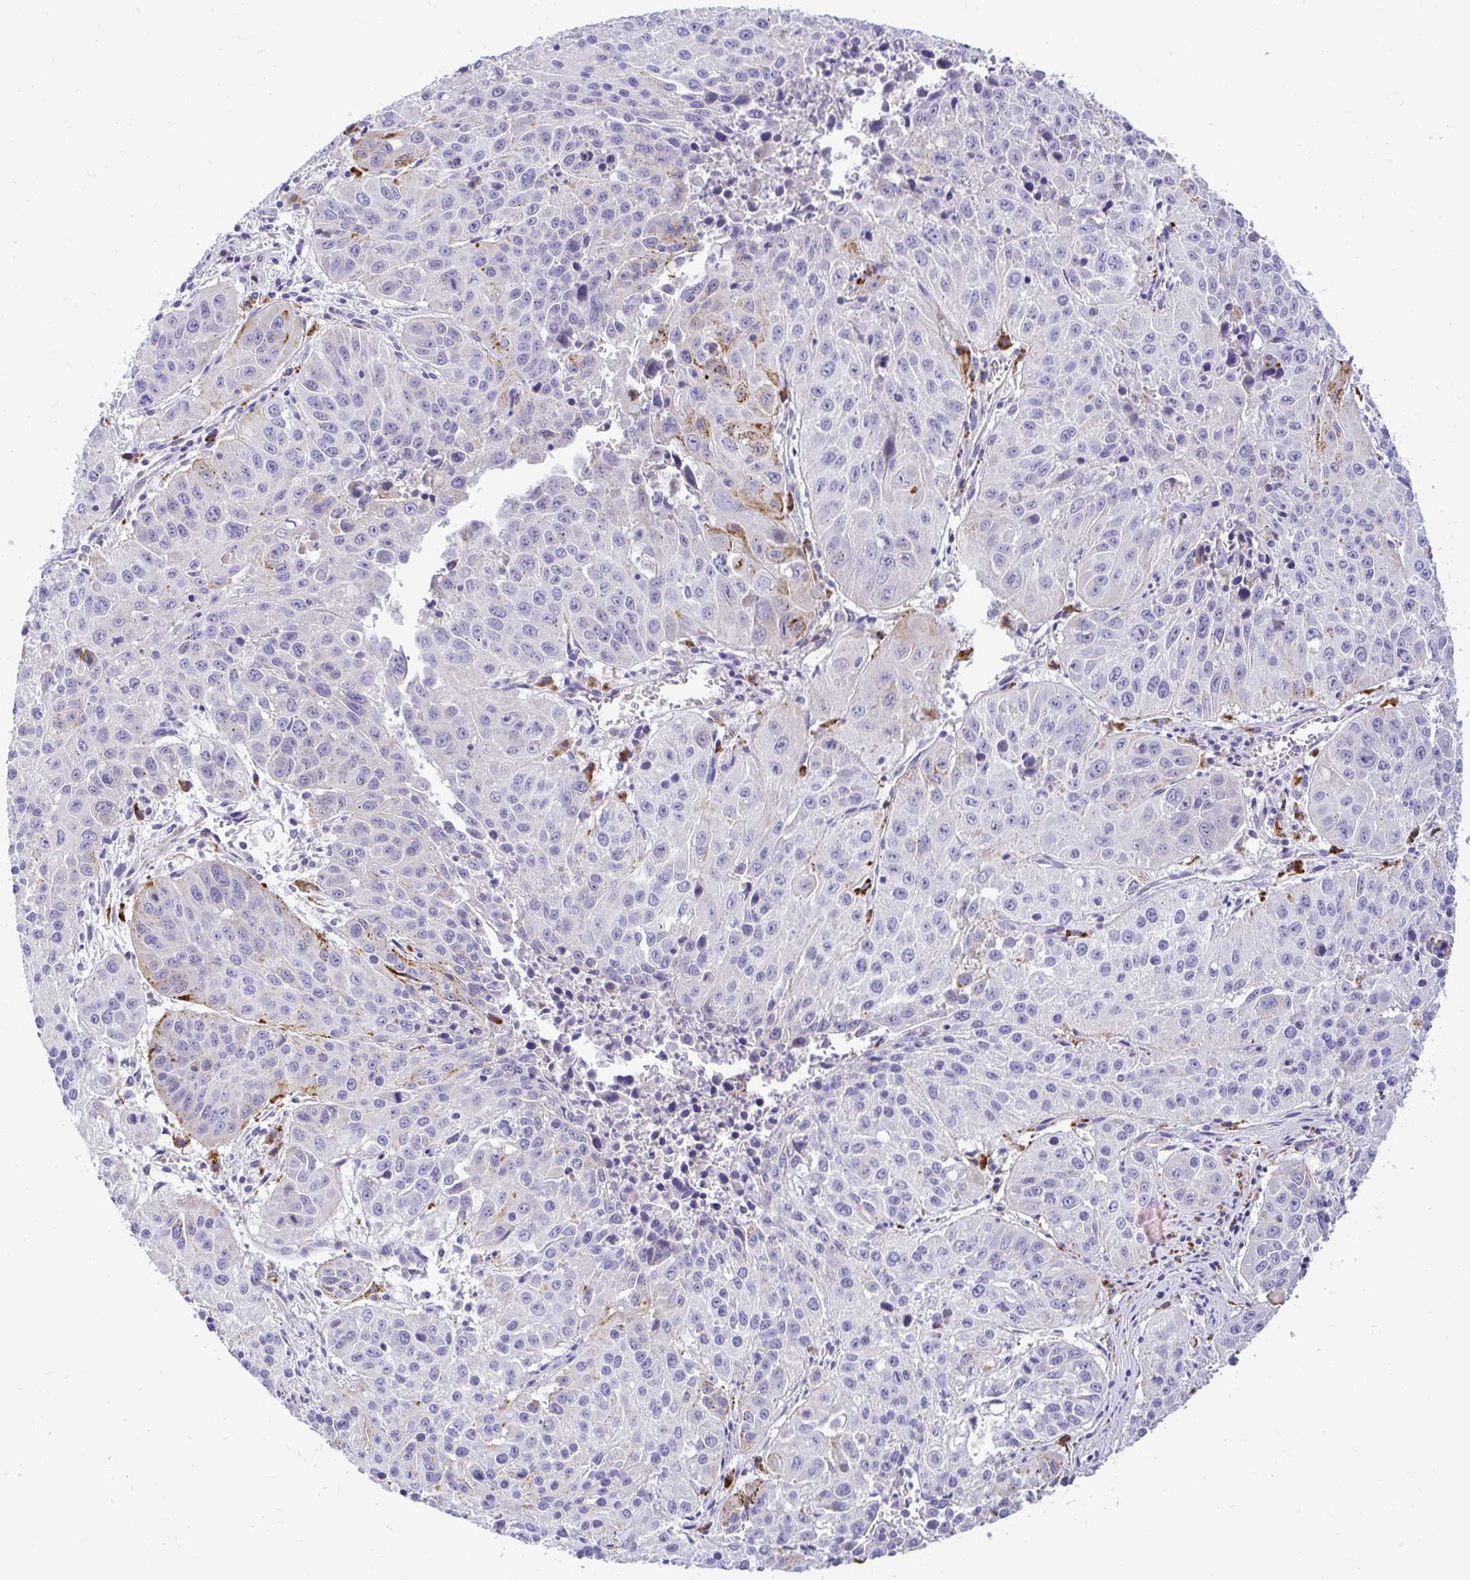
{"staining": {"intensity": "negative", "quantity": "none", "location": "none"}, "tissue": "lung cancer", "cell_type": "Tumor cells", "image_type": "cancer", "snomed": [{"axis": "morphology", "description": "Squamous cell carcinoma, NOS"}, {"axis": "topography", "description": "Lung"}], "caption": "Immunohistochemistry of human lung cancer displays no staining in tumor cells.", "gene": "PKN3", "patient": {"sex": "female", "age": 61}}